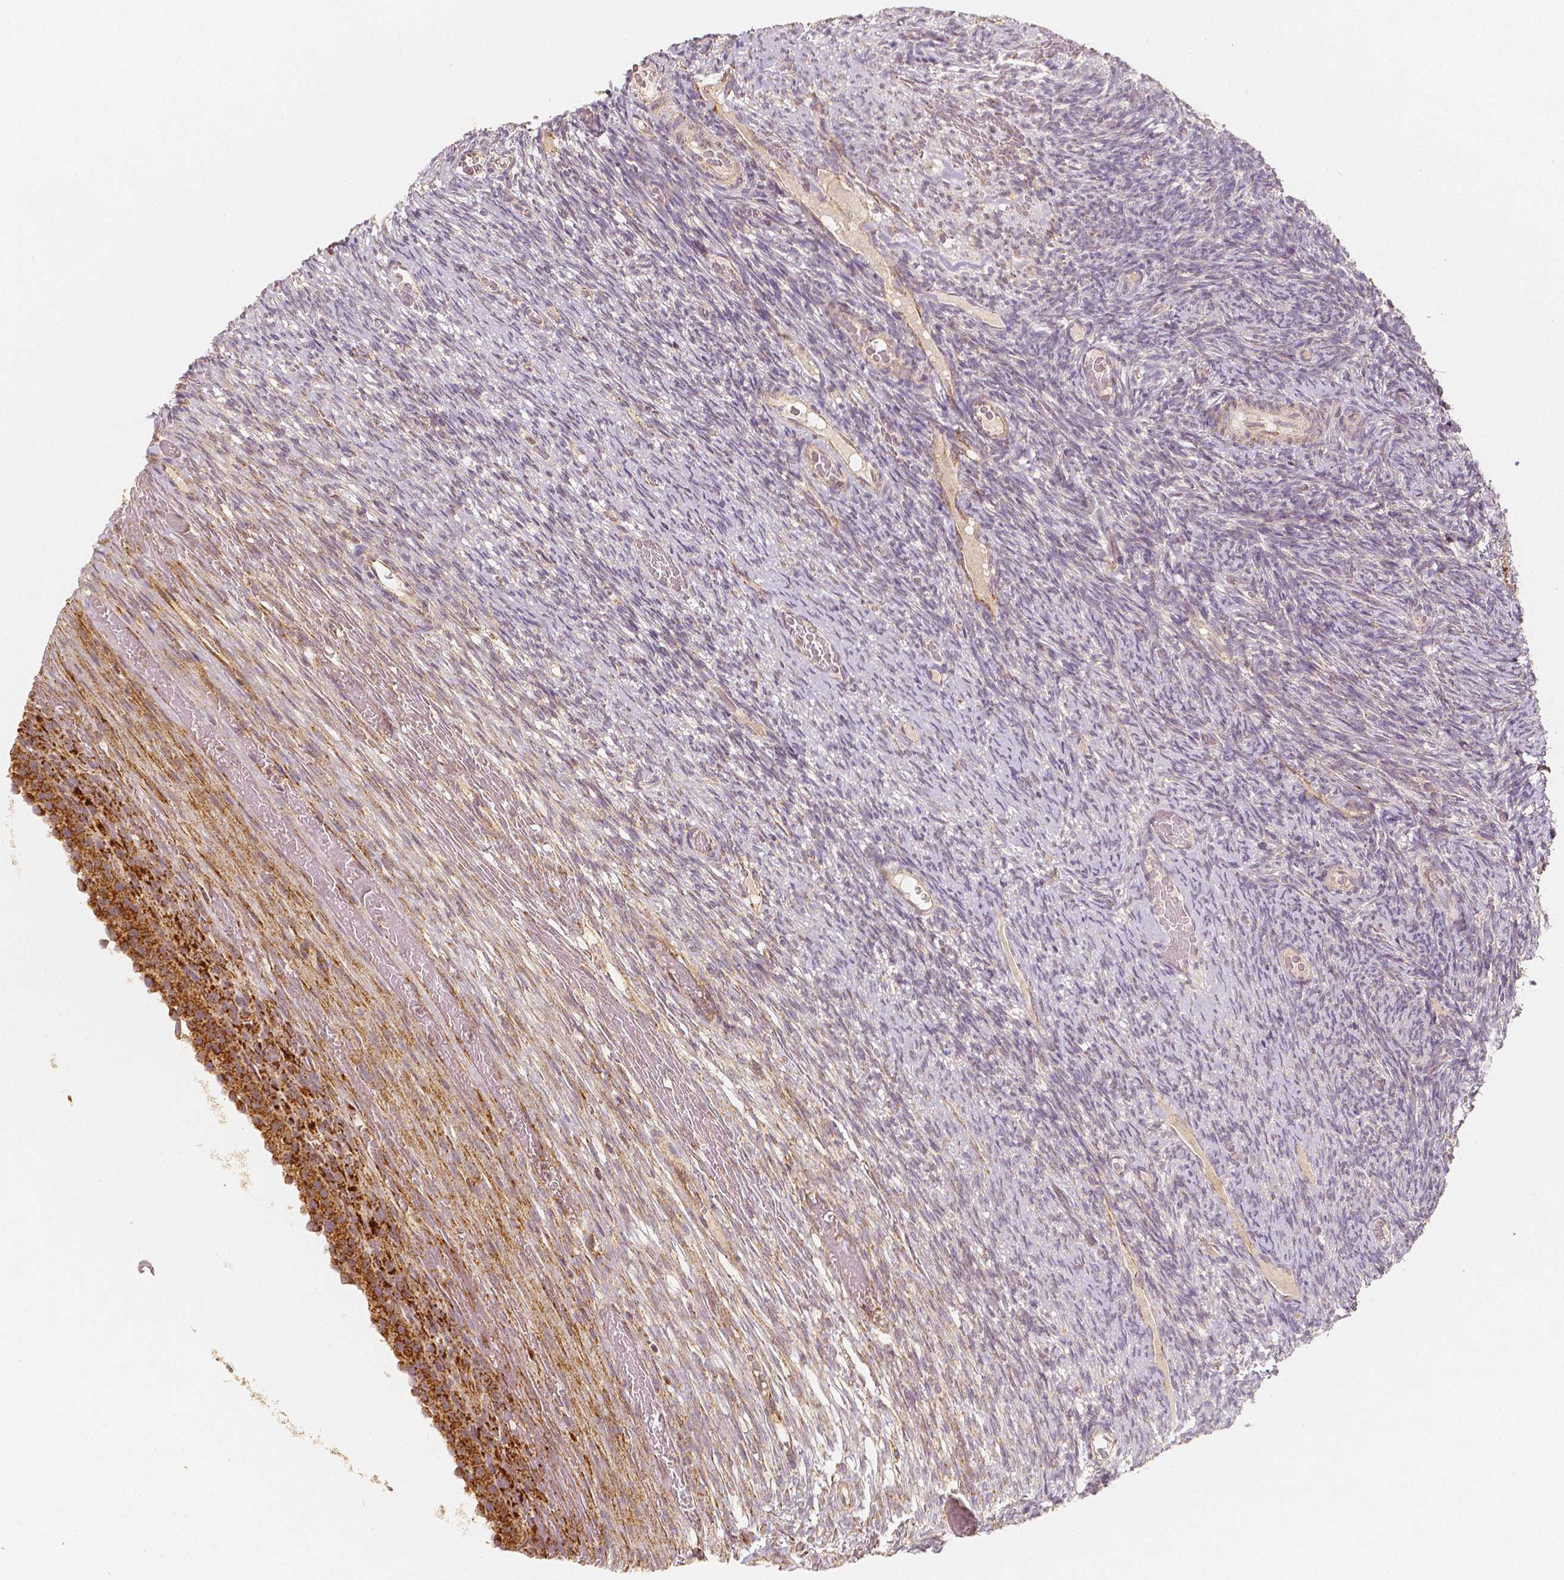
{"staining": {"intensity": "negative", "quantity": "none", "location": "none"}, "tissue": "ovary", "cell_type": "Follicle cells", "image_type": "normal", "snomed": [{"axis": "morphology", "description": "Normal tissue, NOS"}, {"axis": "topography", "description": "Ovary"}], "caption": "High magnification brightfield microscopy of benign ovary stained with DAB (3,3'-diaminobenzidine) (brown) and counterstained with hematoxylin (blue): follicle cells show no significant positivity.", "gene": "PGAM5", "patient": {"sex": "female", "age": 34}}